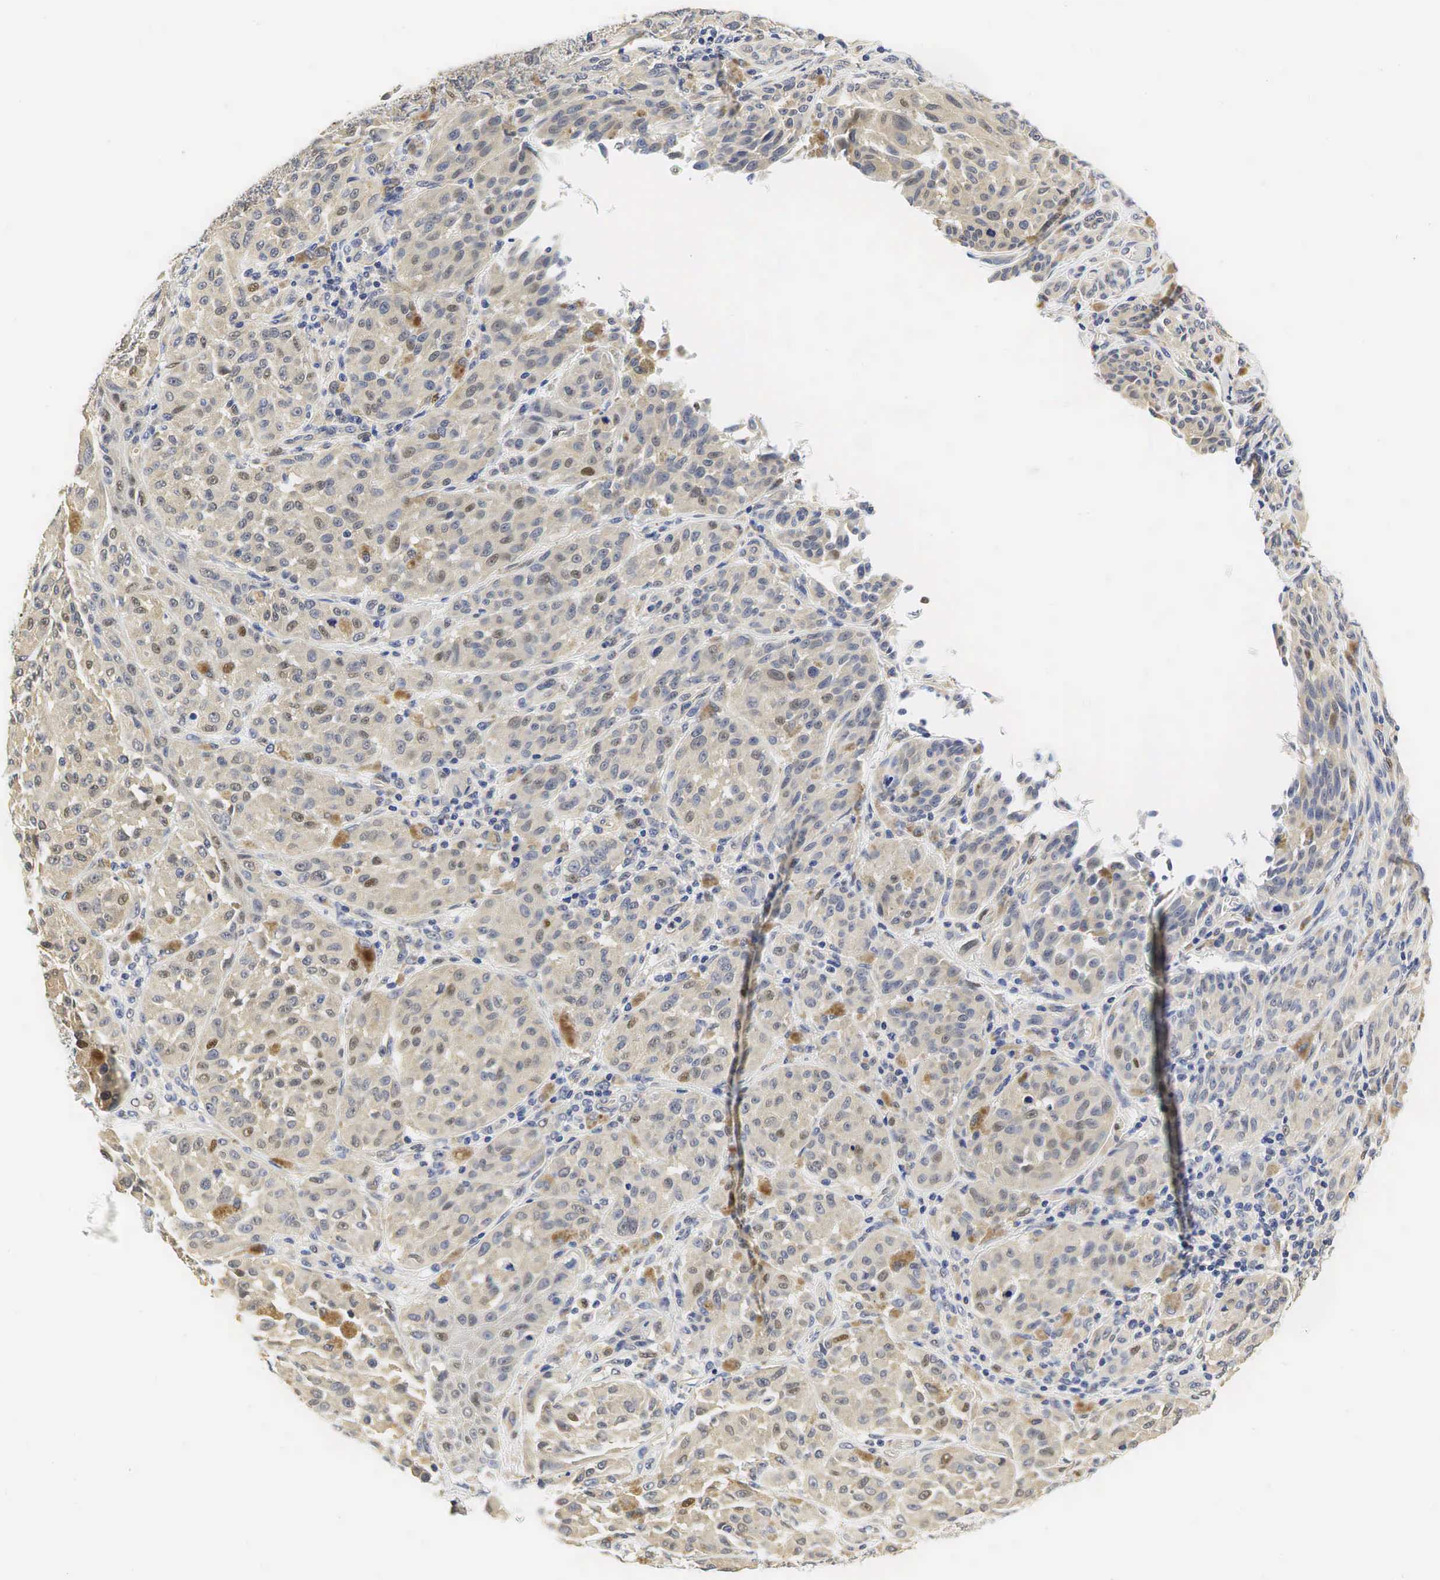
{"staining": {"intensity": "weak", "quantity": "<25%", "location": "nuclear"}, "tissue": "melanoma", "cell_type": "Tumor cells", "image_type": "cancer", "snomed": [{"axis": "morphology", "description": "Malignant melanoma, NOS"}, {"axis": "topography", "description": "Skin"}], "caption": "Malignant melanoma was stained to show a protein in brown. There is no significant positivity in tumor cells.", "gene": "CCND1", "patient": {"sex": "male", "age": 44}}